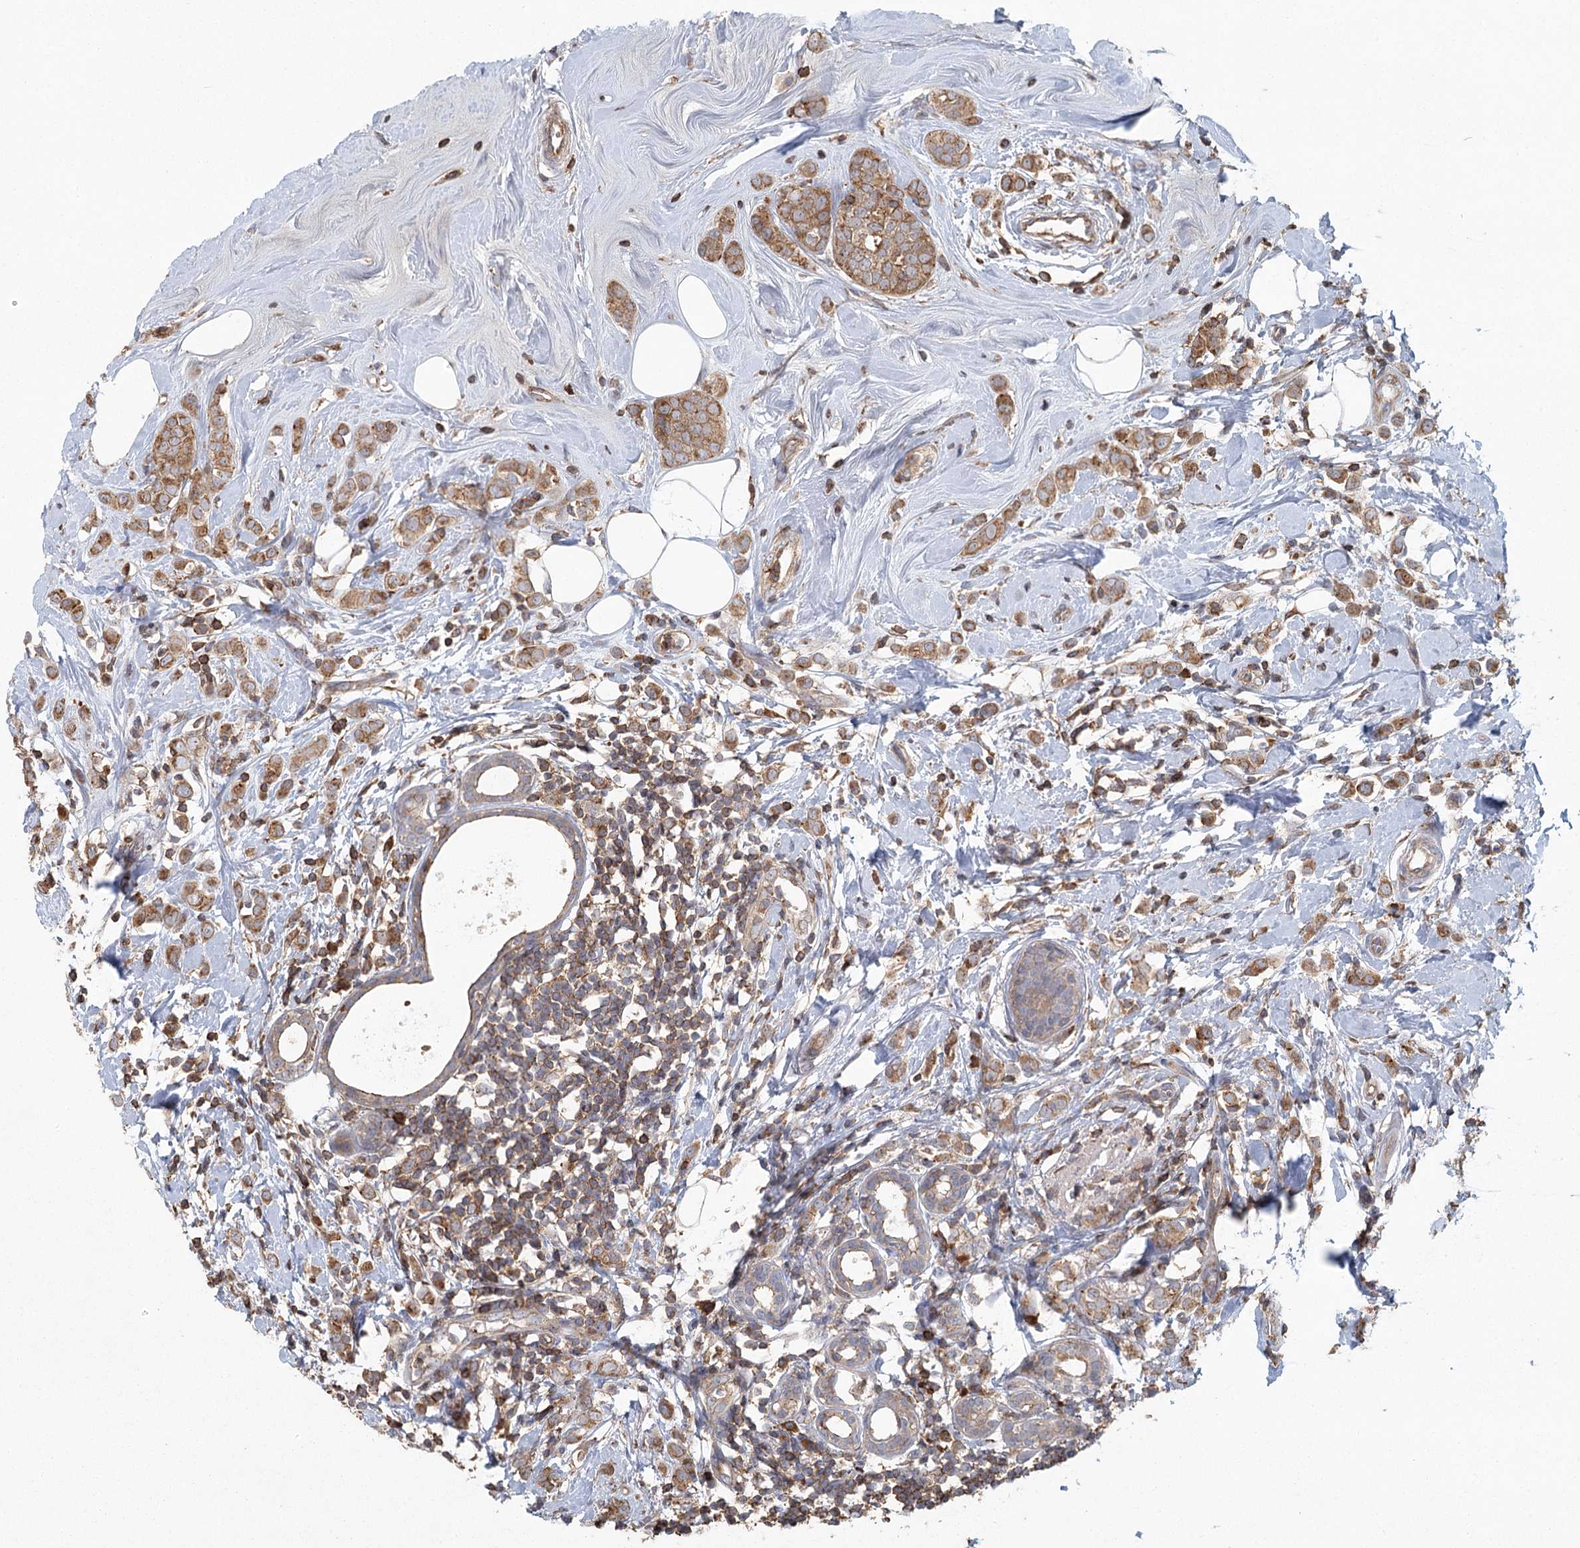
{"staining": {"intensity": "moderate", "quantity": ">75%", "location": "cytoplasmic/membranous"}, "tissue": "breast cancer", "cell_type": "Tumor cells", "image_type": "cancer", "snomed": [{"axis": "morphology", "description": "Lobular carcinoma"}, {"axis": "topography", "description": "Breast"}], "caption": "Protein positivity by immunohistochemistry demonstrates moderate cytoplasmic/membranous expression in about >75% of tumor cells in breast cancer. The protein is shown in brown color, while the nuclei are stained blue.", "gene": "PLEKHA7", "patient": {"sex": "female", "age": 47}}